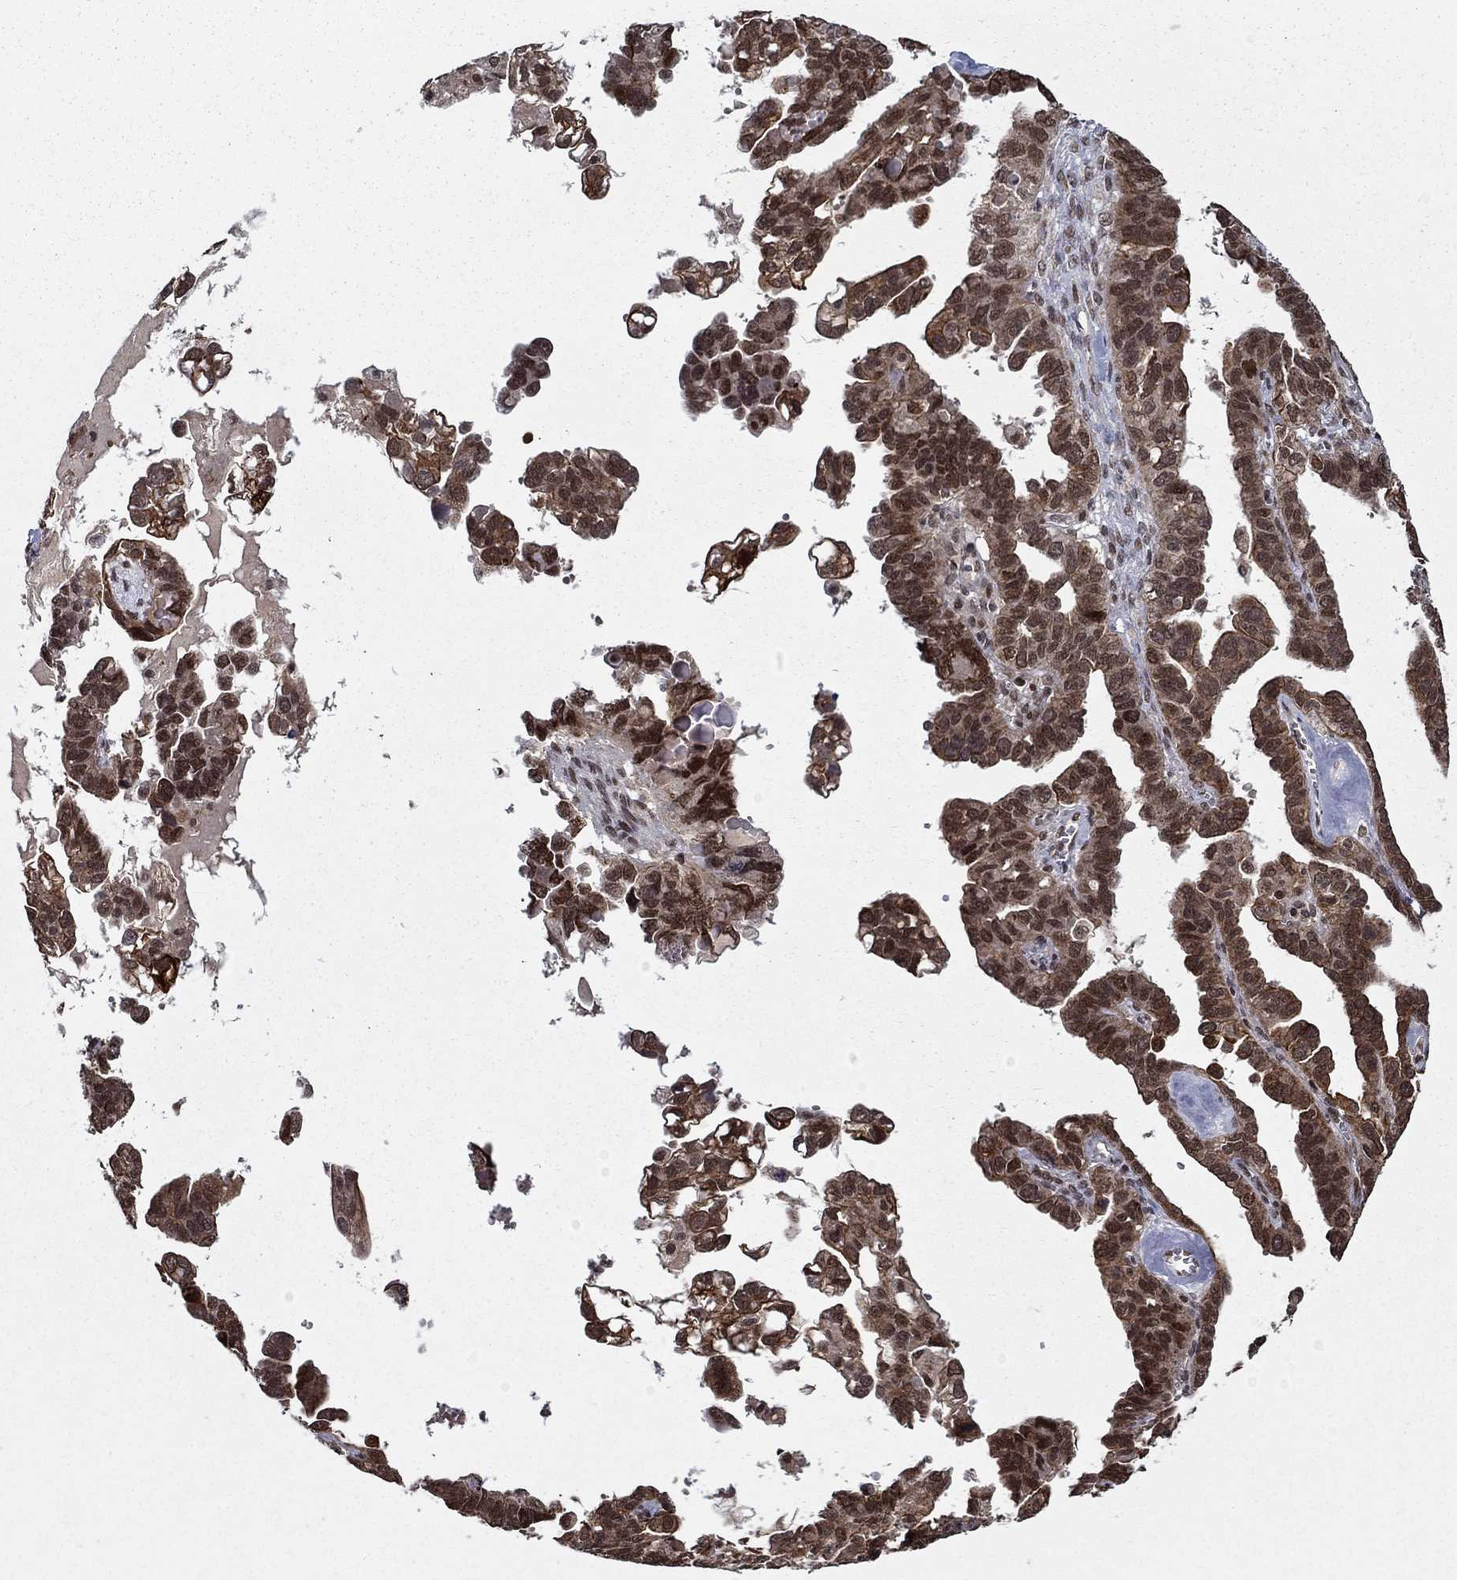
{"staining": {"intensity": "moderate", "quantity": ">75%", "location": "nuclear"}, "tissue": "ovarian cancer", "cell_type": "Tumor cells", "image_type": "cancer", "snomed": [{"axis": "morphology", "description": "Cystadenocarcinoma, serous, NOS"}, {"axis": "topography", "description": "Ovary"}], "caption": "Ovarian cancer tissue demonstrates moderate nuclear staining in about >75% of tumor cells, visualized by immunohistochemistry. (brown staining indicates protein expression, while blue staining denotes nuclei).", "gene": "CDCA7L", "patient": {"sex": "female", "age": 69}}